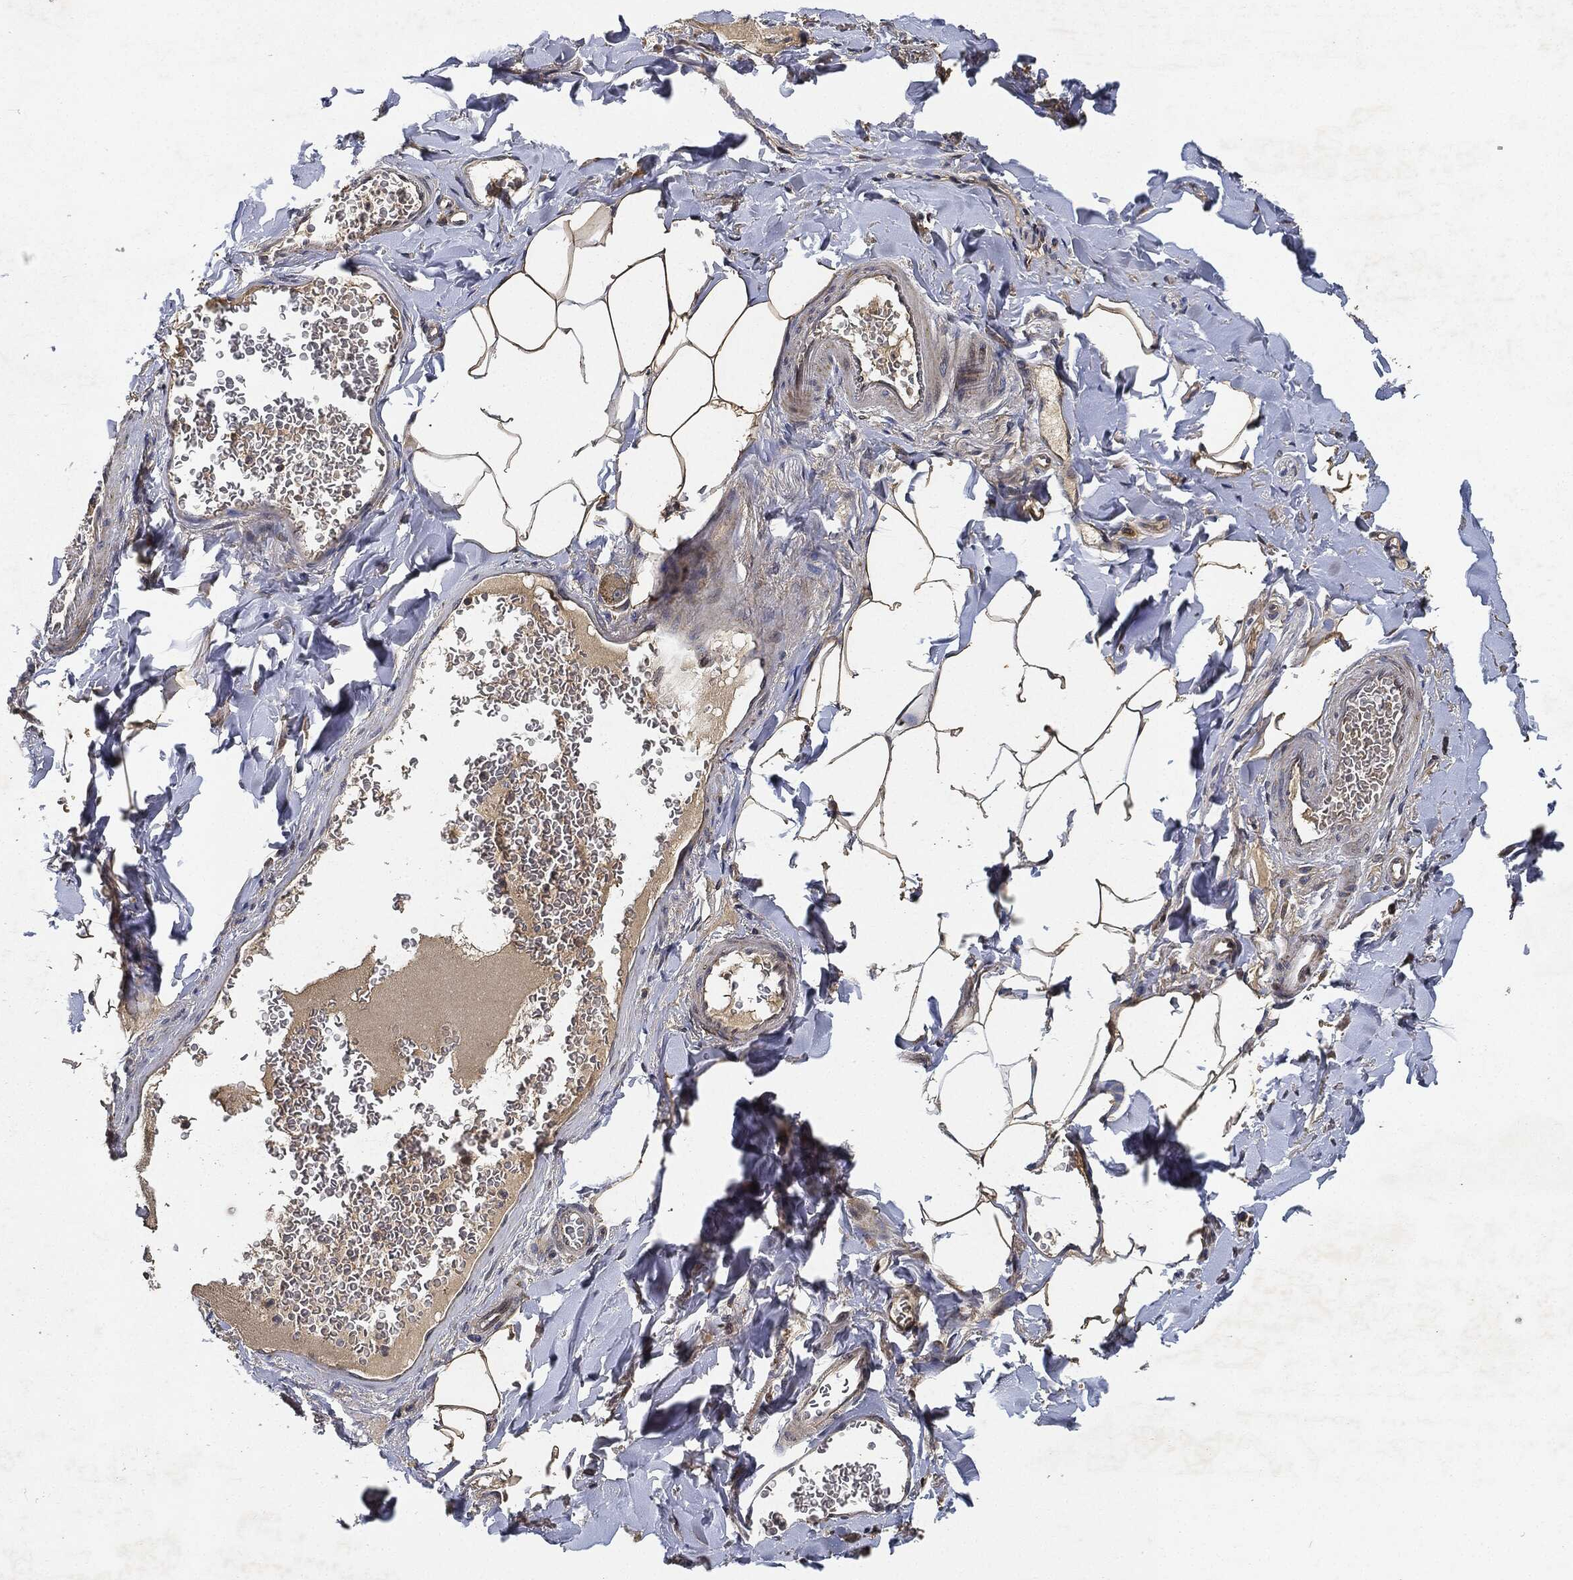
{"staining": {"intensity": "moderate", "quantity": "25%-75%", "location": "cytoplasmic/membranous"}, "tissue": "adipose tissue", "cell_type": "Adipocytes", "image_type": "normal", "snomed": [{"axis": "morphology", "description": "Normal tissue, NOS"}, {"axis": "topography", "description": "Smooth muscle"}, {"axis": "topography", "description": "Duodenum"}, {"axis": "topography", "description": "Peripheral nerve tissue"}], "caption": "Immunohistochemistry (IHC) of benign adipose tissue reveals medium levels of moderate cytoplasmic/membranous expression in approximately 25%-75% of adipocytes. (brown staining indicates protein expression, while blue staining denotes nuclei).", "gene": "MLST8", "patient": {"sex": "female", "age": 61}}